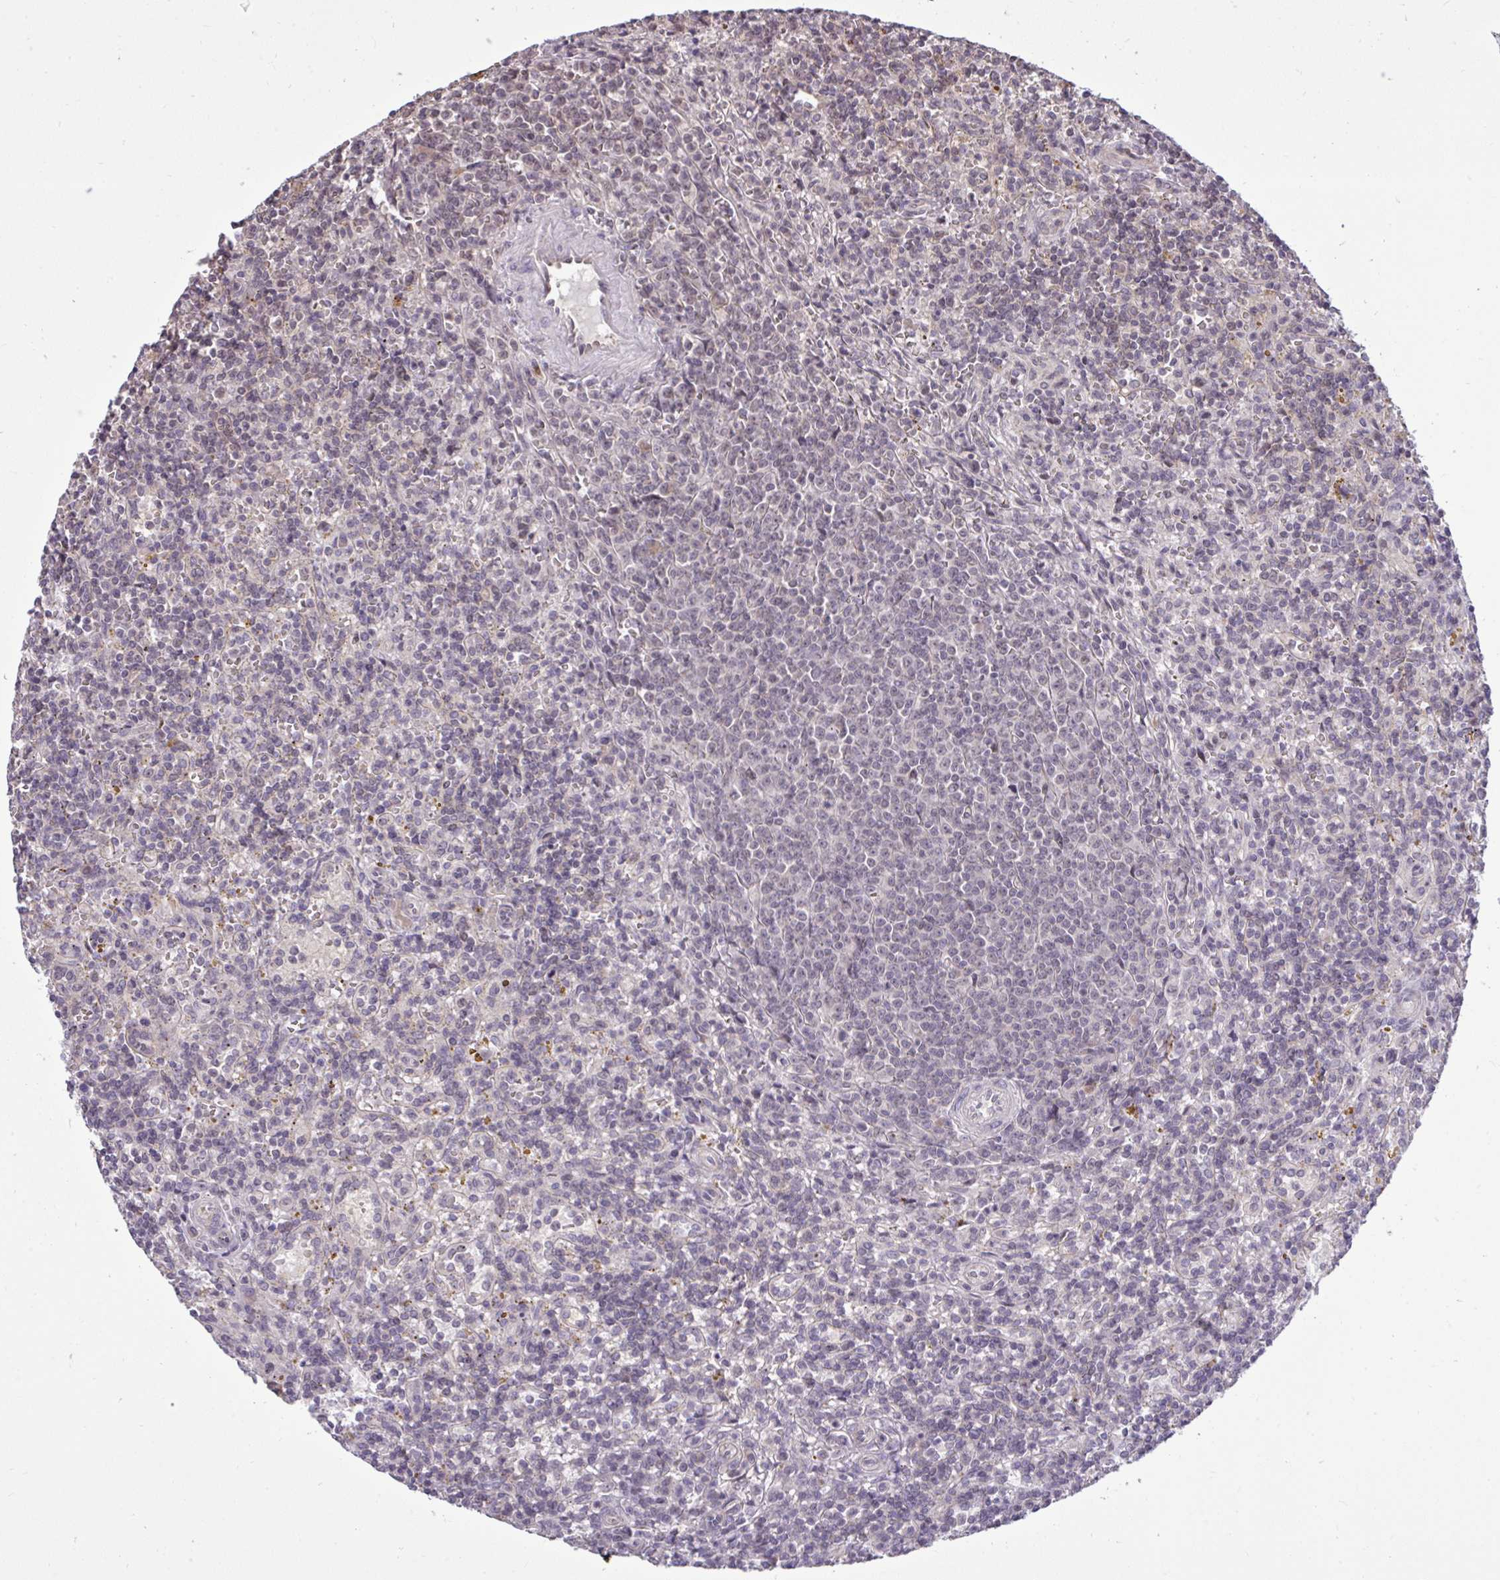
{"staining": {"intensity": "negative", "quantity": "none", "location": "none"}, "tissue": "lymphoma", "cell_type": "Tumor cells", "image_type": "cancer", "snomed": [{"axis": "morphology", "description": "Malignant lymphoma, non-Hodgkin's type, Low grade"}, {"axis": "topography", "description": "Spleen"}], "caption": "IHC photomicrograph of lymphoma stained for a protein (brown), which exhibits no positivity in tumor cells. (DAB (3,3'-diaminobenzidine) IHC, high magnification).", "gene": "CYP20A1", "patient": {"sex": "male", "age": 67}}